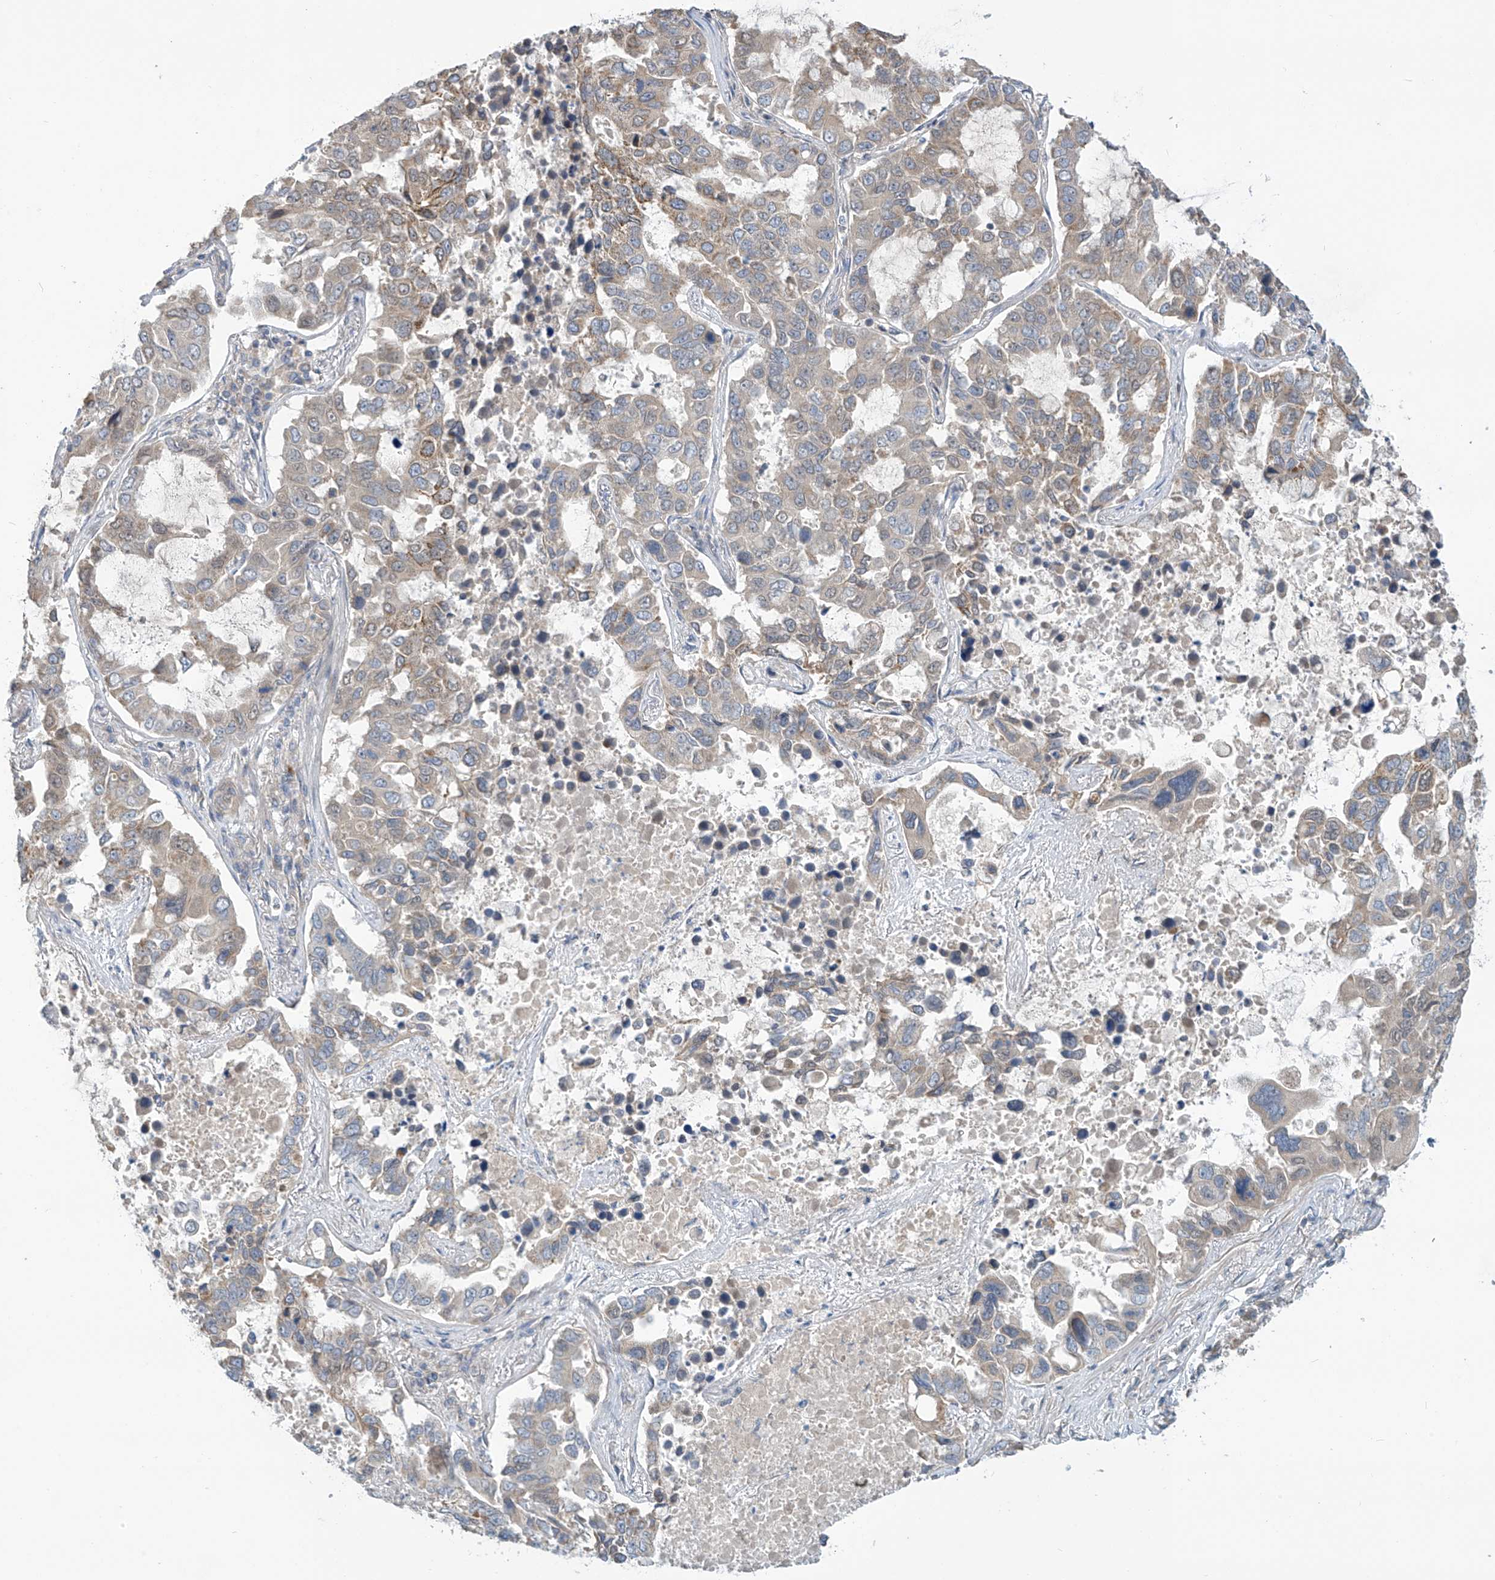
{"staining": {"intensity": "weak", "quantity": "25%-75%", "location": "cytoplasmic/membranous"}, "tissue": "lung cancer", "cell_type": "Tumor cells", "image_type": "cancer", "snomed": [{"axis": "morphology", "description": "Adenocarcinoma, NOS"}, {"axis": "topography", "description": "Lung"}], "caption": "An immunohistochemistry photomicrograph of tumor tissue is shown. Protein staining in brown labels weak cytoplasmic/membranous positivity in adenocarcinoma (lung) within tumor cells.", "gene": "SCGB1D2", "patient": {"sex": "male", "age": 64}}